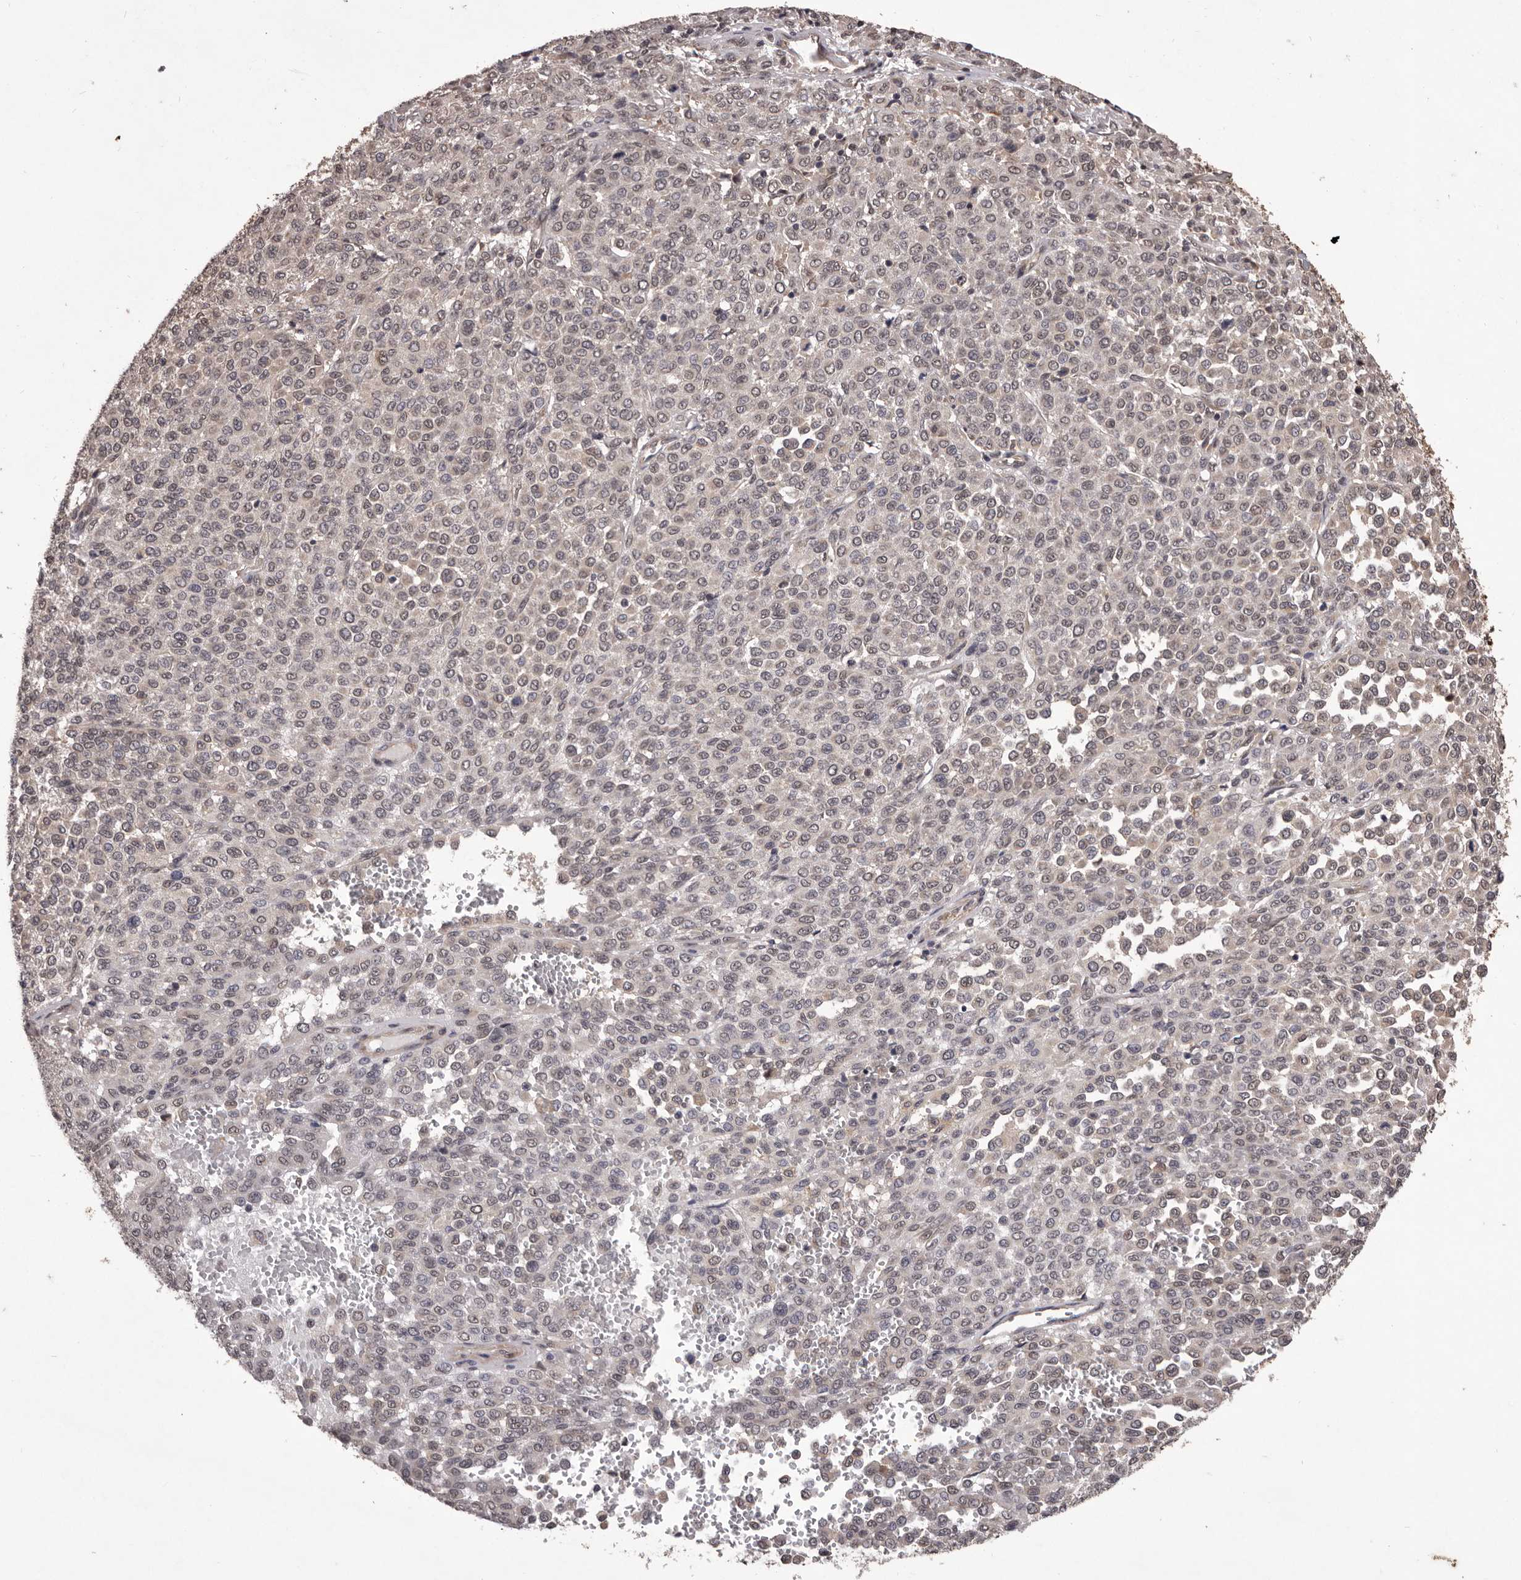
{"staining": {"intensity": "weak", "quantity": "25%-75%", "location": "cytoplasmic/membranous,nuclear"}, "tissue": "melanoma", "cell_type": "Tumor cells", "image_type": "cancer", "snomed": [{"axis": "morphology", "description": "Malignant melanoma, Metastatic site"}, {"axis": "topography", "description": "Pancreas"}], "caption": "Malignant melanoma (metastatic site) tissue exhibits weak cytoplasmic/membranous and nuclear expression in approximately 25%-75% of tumor cells (Brightfield microscopy of DAB IHC at high magnification).", "gene": "CELF3", "patient": {"sex": "female", "age": 30}}